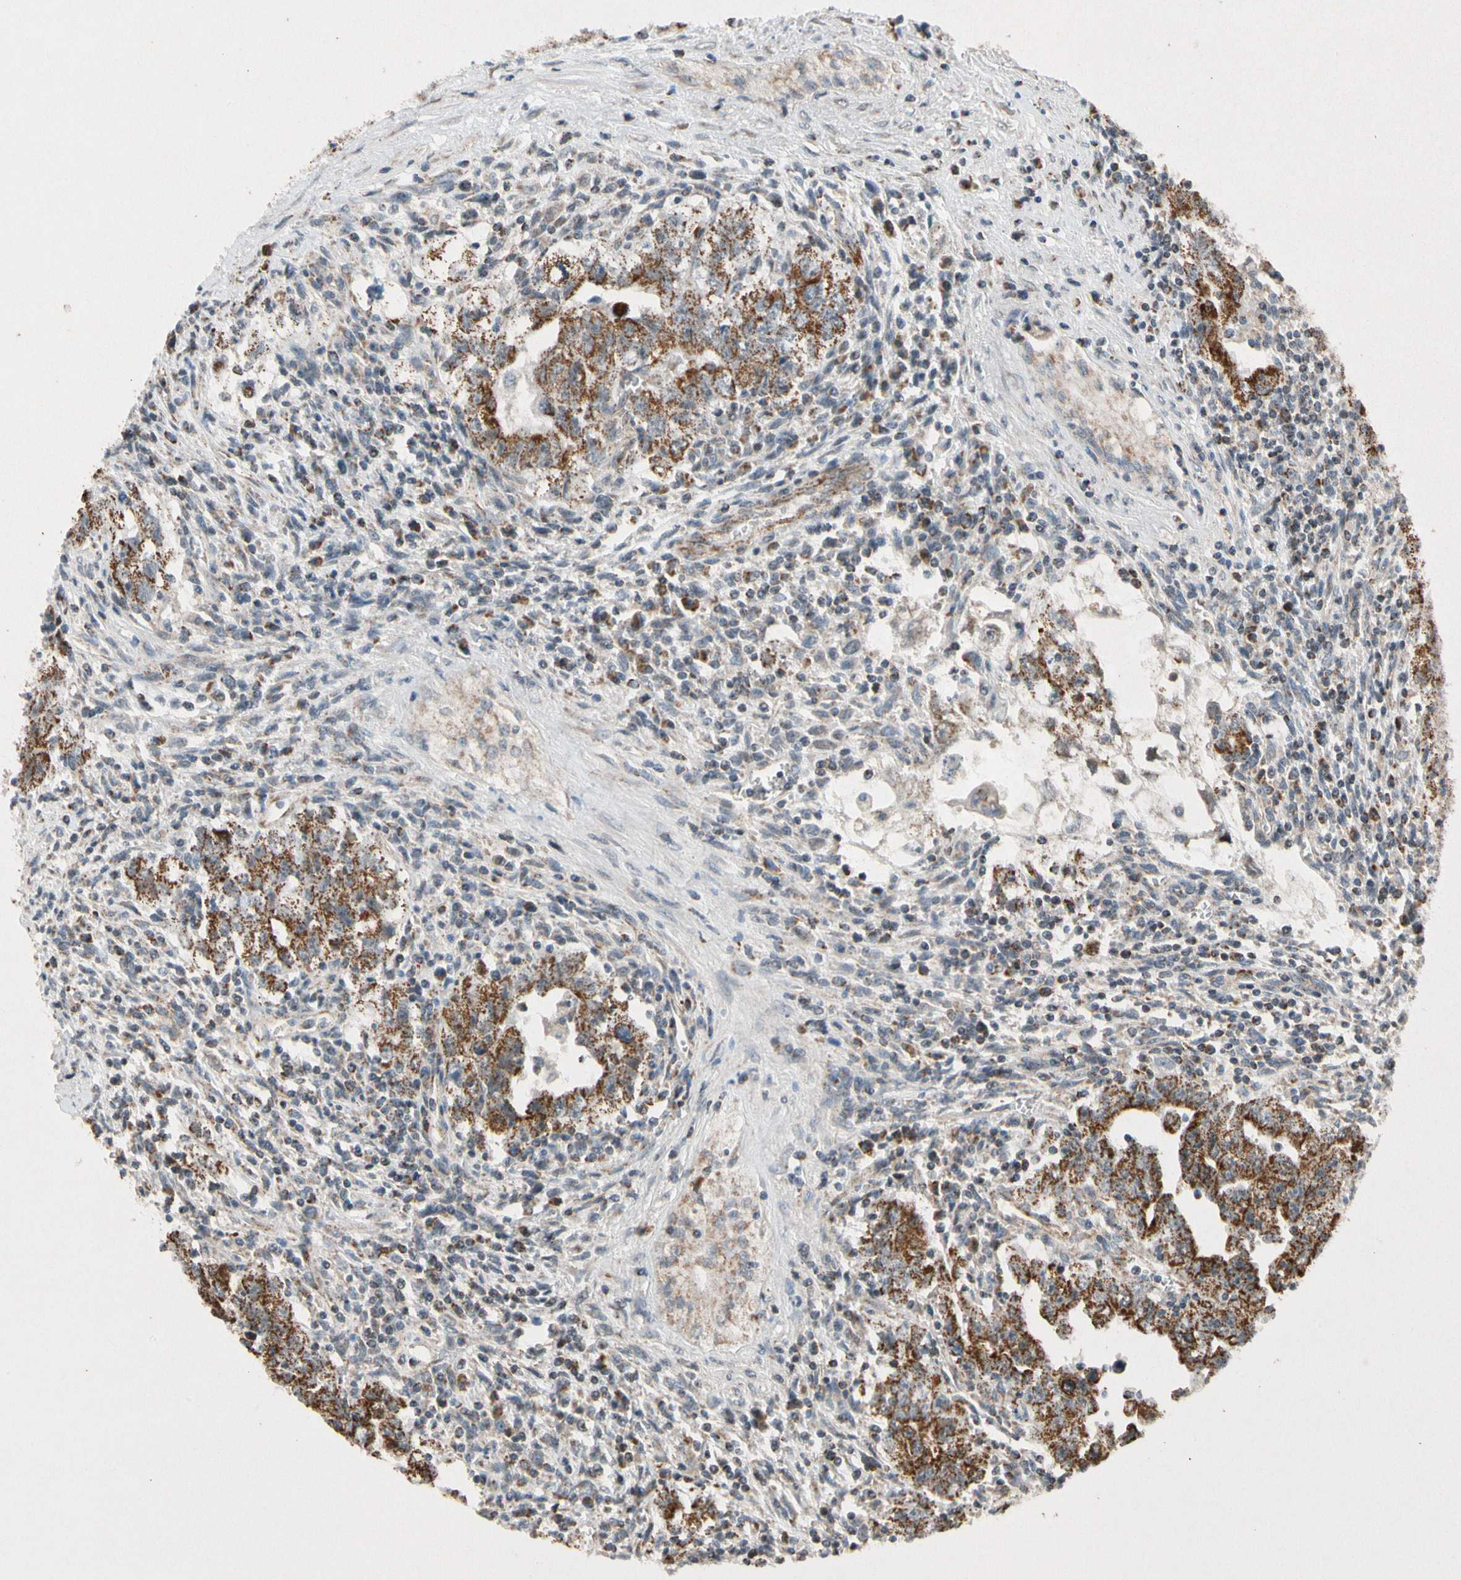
{"staining": {"intensity": "strong", "quantity": ">75%", "location": "cytoplasmic/membranous"}, "tissue": "testis cancer", "cell_type": "Tumor cells", "image_type": "cancer", "snomed": [{"axis": "morphology", "description": "Carcinoma, Embryonal, NOS"}, {"axis": "topography", "description": "Testis"}], "caption": "Protein expression by immunohistochemistry (IHC) reveals strong cytoplasmic/membranous positivity in about >75% of tumor cells in testis cancer.", "gene": "KHDC4", "patient": {"sex": "male", "age": 28}}